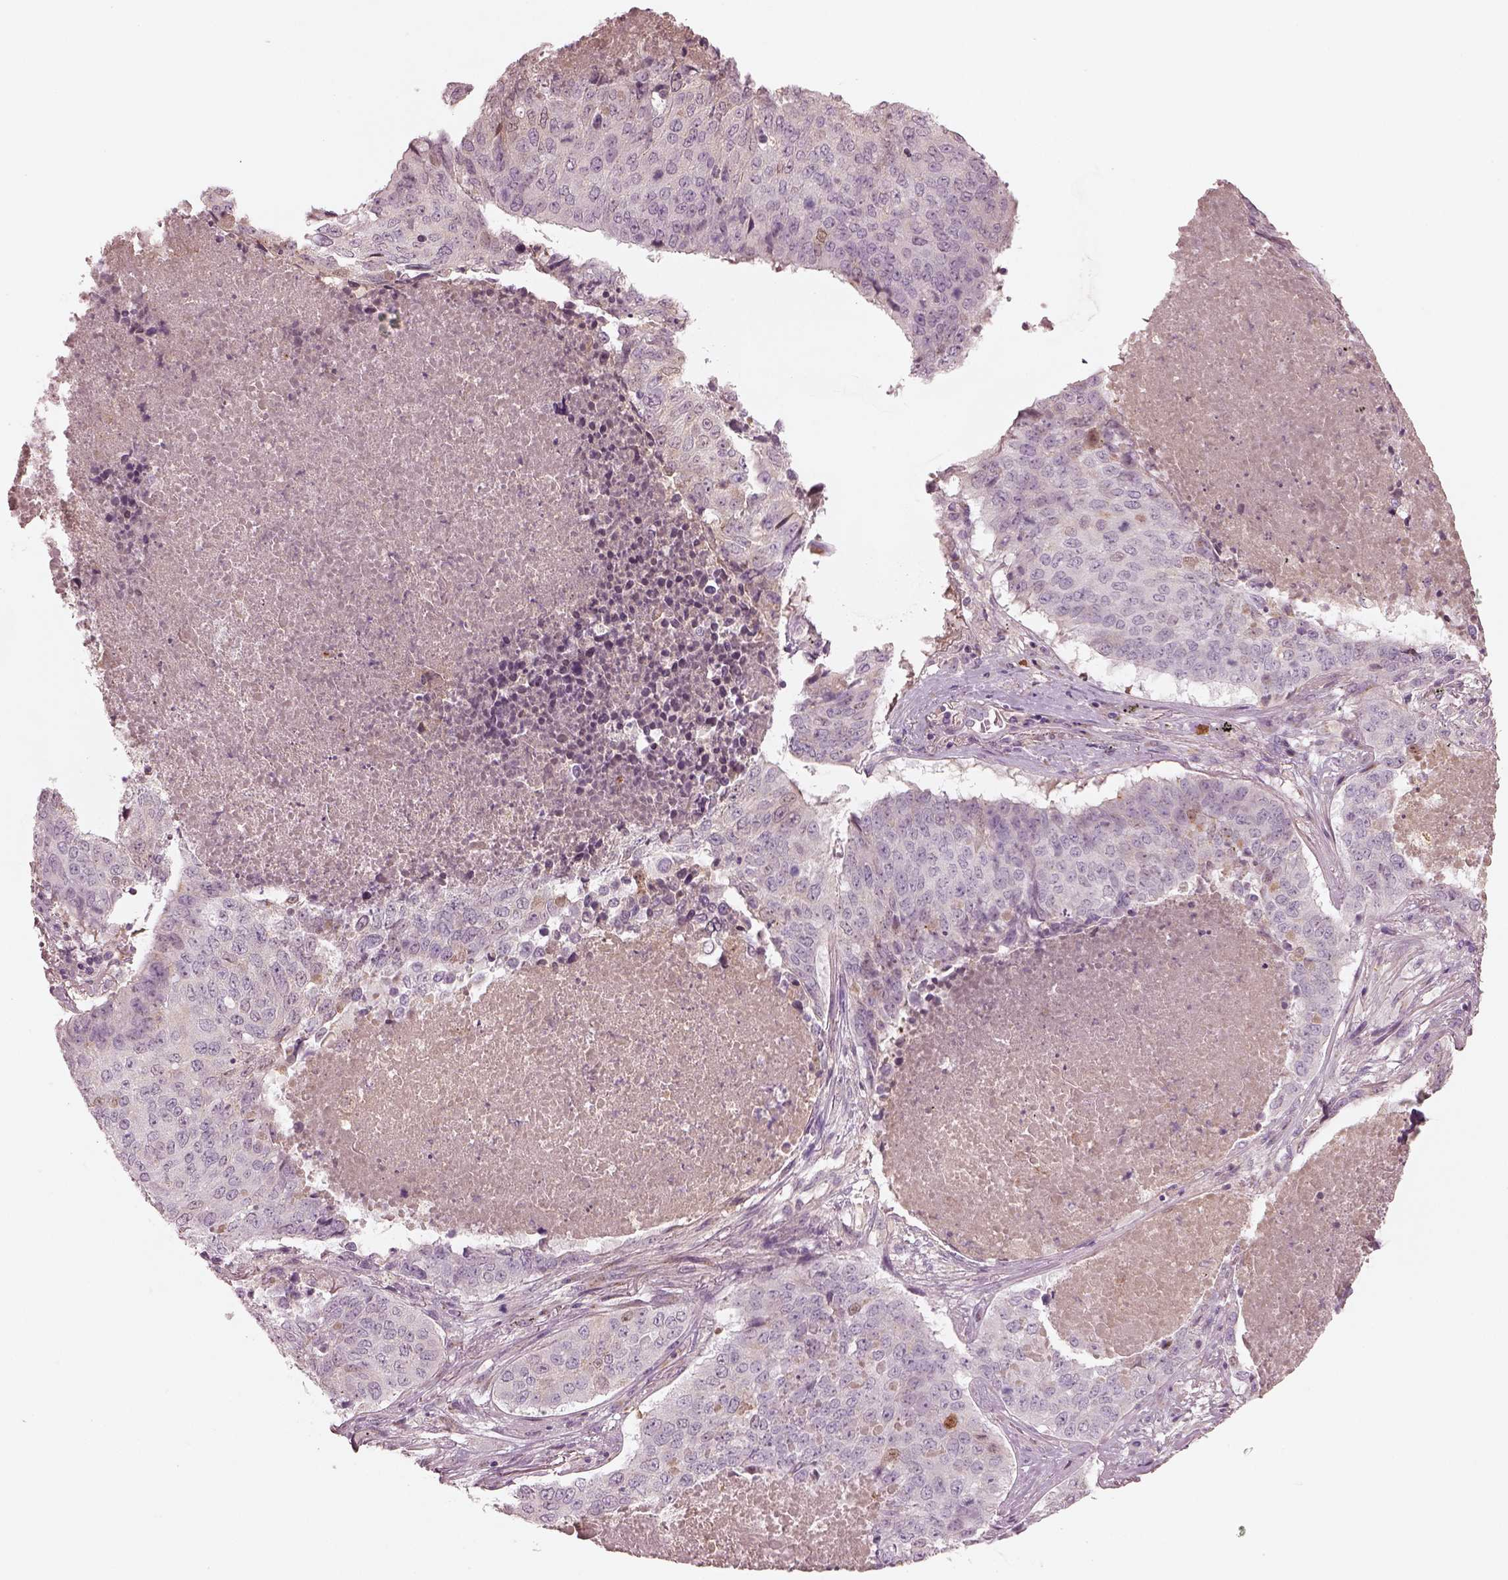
{"staining": {"intensity": "negative", "quantity": "none", "location": "none"}, "tissue": "lung cancer", "cell_type": "Tumor cells", "image_type": "cancer", "snomed": [{"axis": "morphology", "description": "Normal tissue, NOS"}, {"axis": "morphology", "description": "Squamous cell carcinoma, NOS"}, {"axis": "topography", "description": "Bronchus"}, {"axis": "topography", "description": "Lung"}], "caption": "Immunohistochemical staining of human lung squamous cell carcinoma exhibits no significant positivity in tumor cells.", "gene": "SDCBP2", "patient": {"sex": "male", "age": 64}}